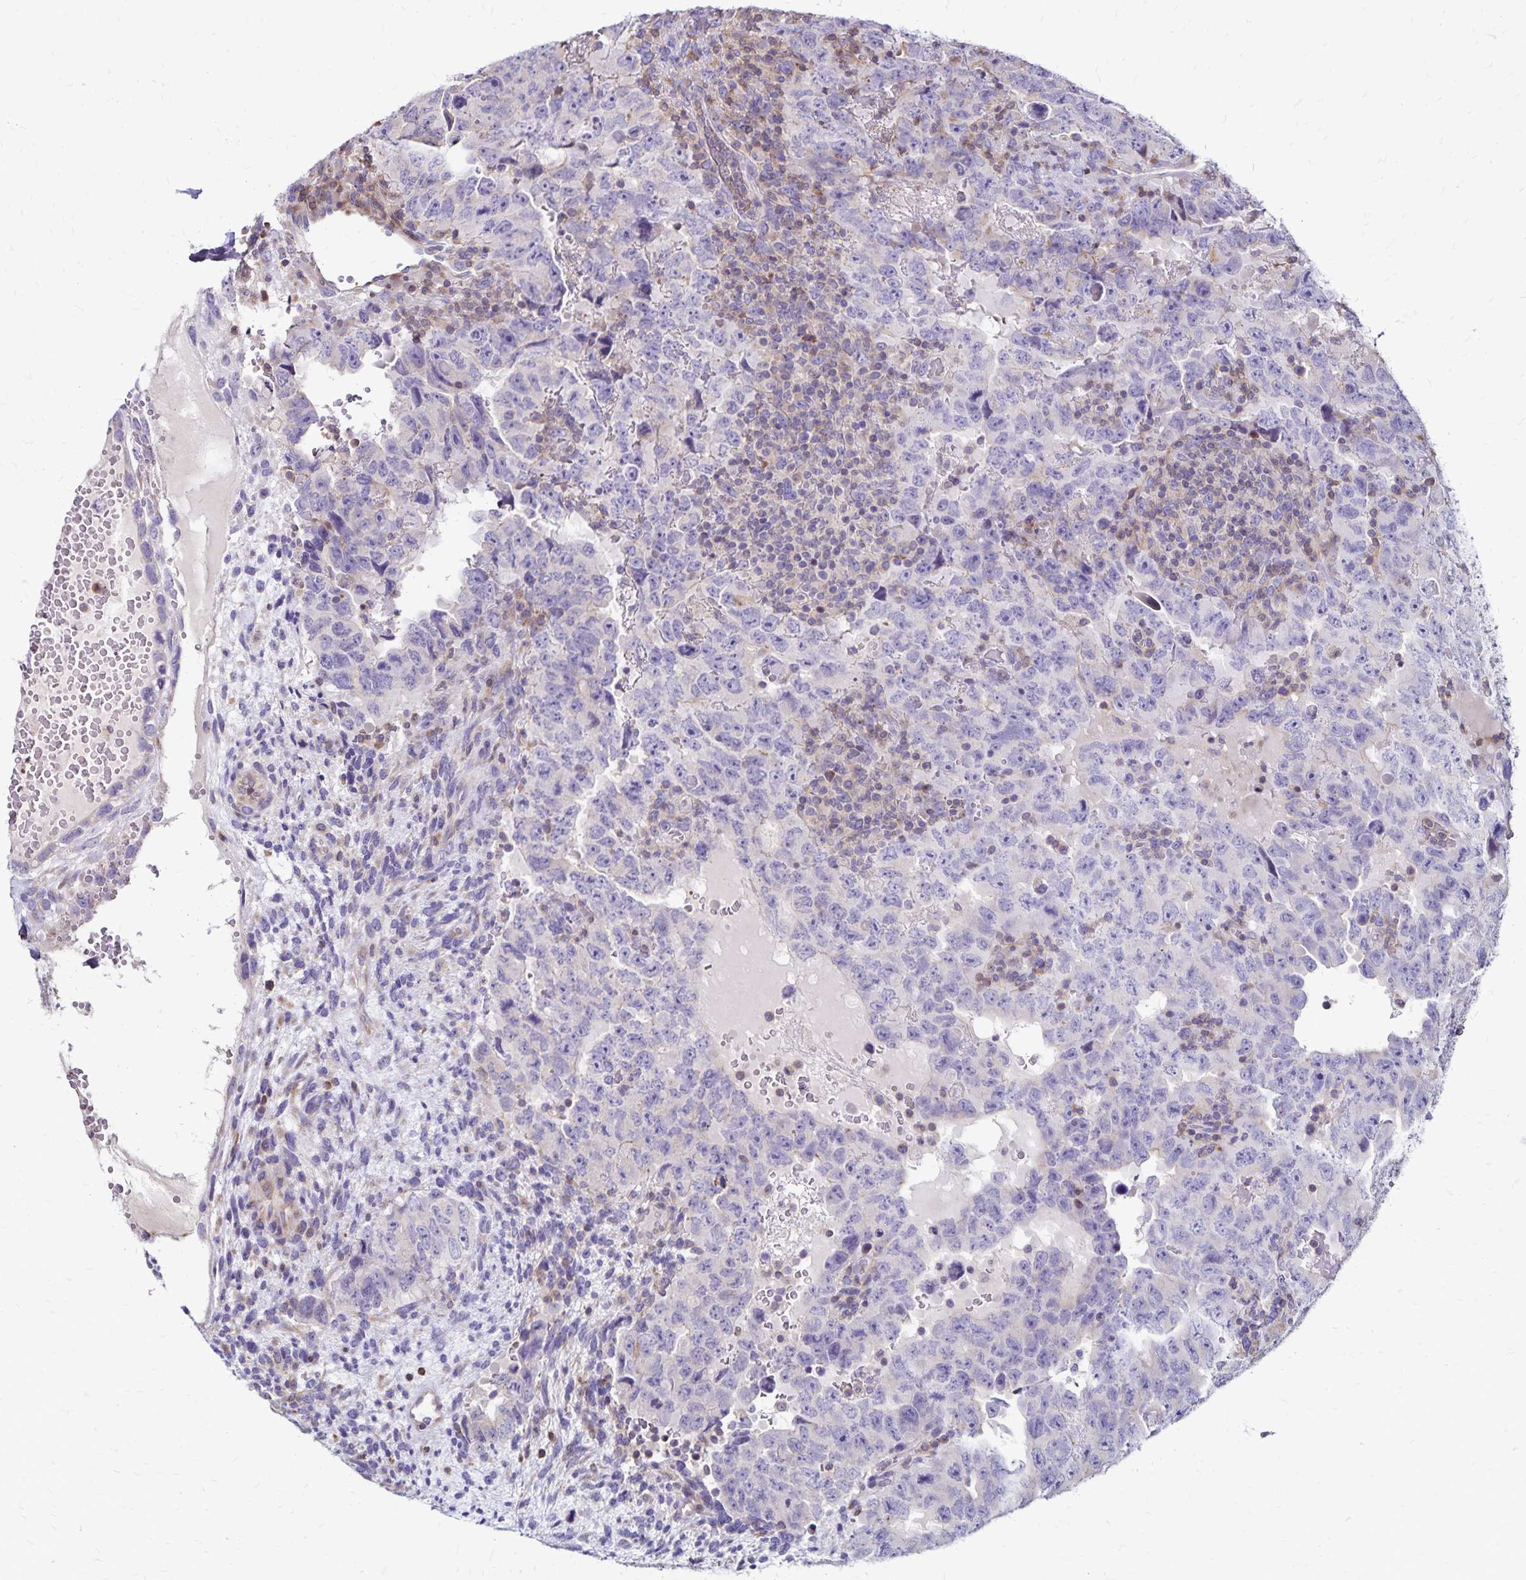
{"staining": {"intensity": "negative", "quantity": "none", "location": "none"}, "tissue": "testis cancer", "cell_type": "Tumor cells", "image_type": "cancer", "snomed": [{"axis": "morphology", "description": "Carcinoma, Embryonal, NOS"}, {"axis": "topography", "description": "Testis"}], "caption": "Immunohistochemical staining of testis embryonal carcinoma reveals no significant expression in tumor cells.", "gene": "NAGPA", "patient": {"sex": "male", "age": 24}}